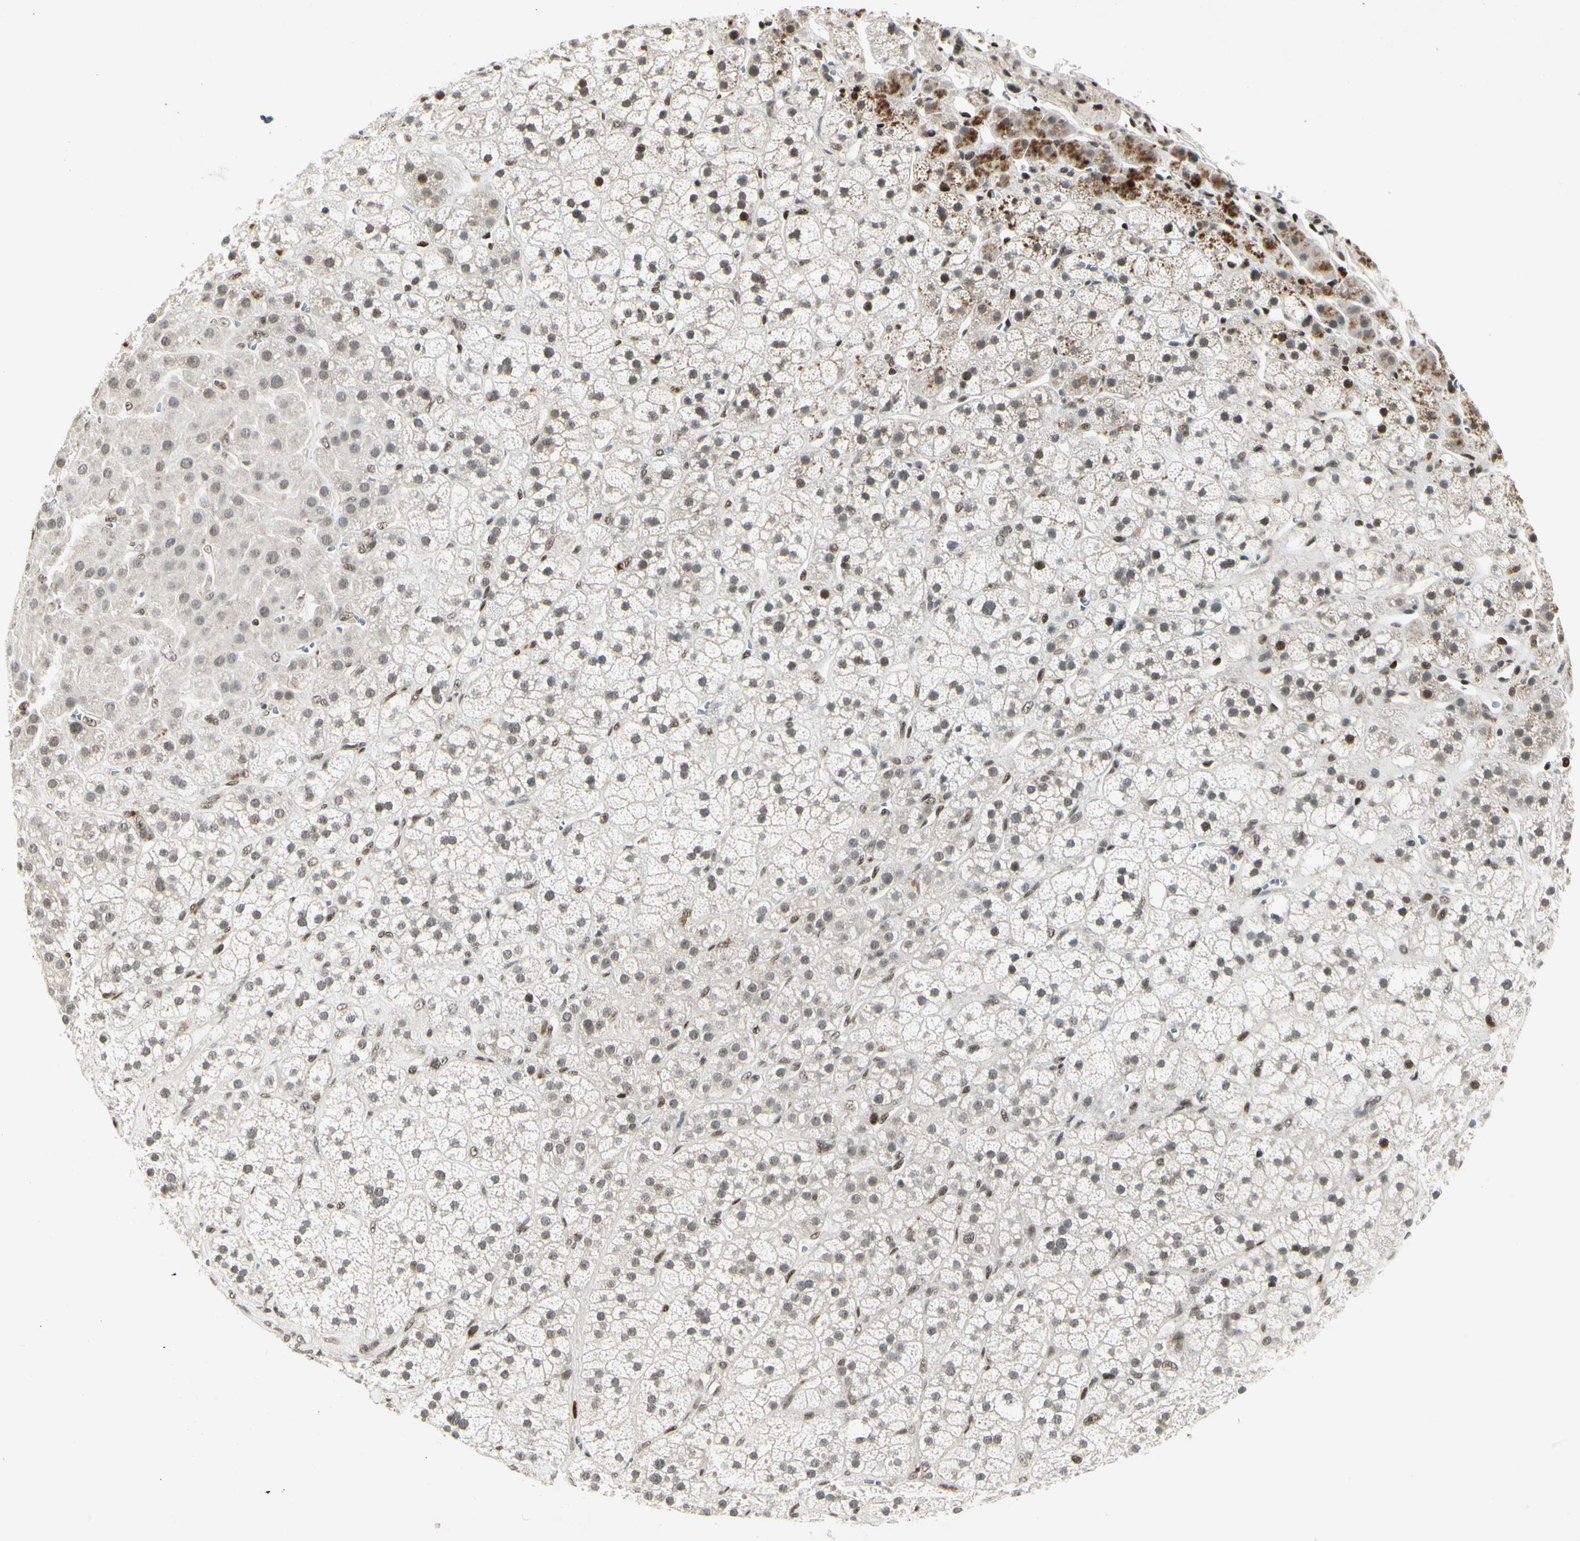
{"staining": {"intensity": "moderate", "quantity": "<25%", "location": "cytoplasmic/membranous,nuclear"}, "tissue": "adrenal gland", "cell_type": "Glandular cells", "image_type": "normal", "snomed": [{"axis": "morphology", "description": "Normal tissue, NOS"}, {"axis": "topography", "description": "Adrenal gland"}], "caption": "Immunohistochemical staining of benign human adrenal gland reveals <25% levels of moderate cytoplasmic/membranous,nuclear protein staining in about <25% of glandular cells.", "gene": "FOXJ2", "patient": {"sex": "male", "age": 56}}